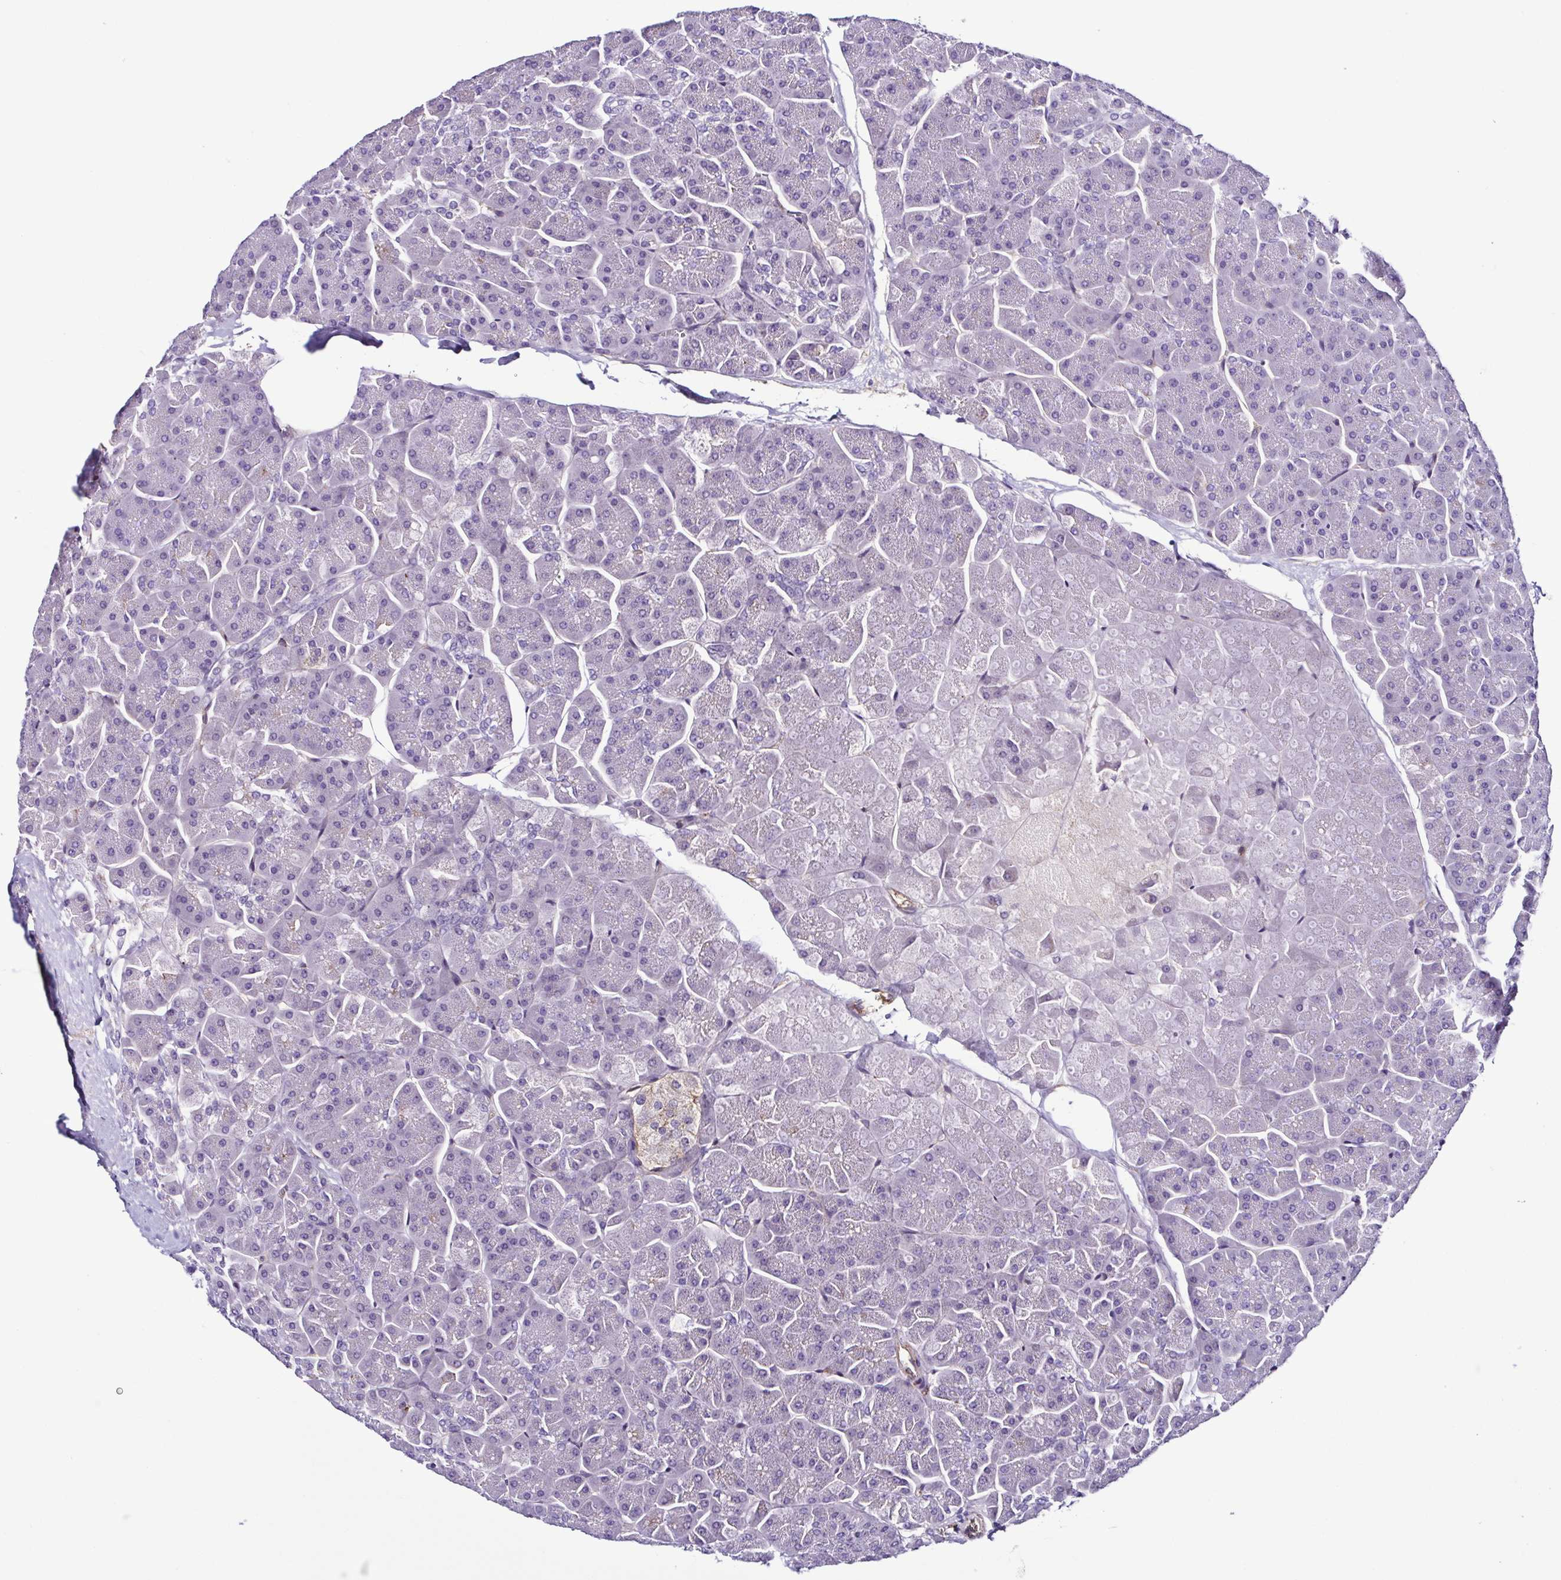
{"staining": {"intensity": "negative", "quantity": "none", "location": "none"}, "tissue": "pancreas", "cell_type": "Exocrine glandular cells", "image_type": "normal", "snomed": [{"axis": "morphology", "description": "Normal tissue, NOS"}, {"axis": "topography", "description": "Pancreas"}, {"axis": "topography", "description": "Peripheral nerve tissue"}], "caption": "The image shows no staining of exocrine glandular cells in benign pancreas. The staining is performed using DAB brown chromogen with nuclei counter-stained in using hematoxylin.", "gene": "TNNT2", "patient": {"sex": "male", "age": 54}}